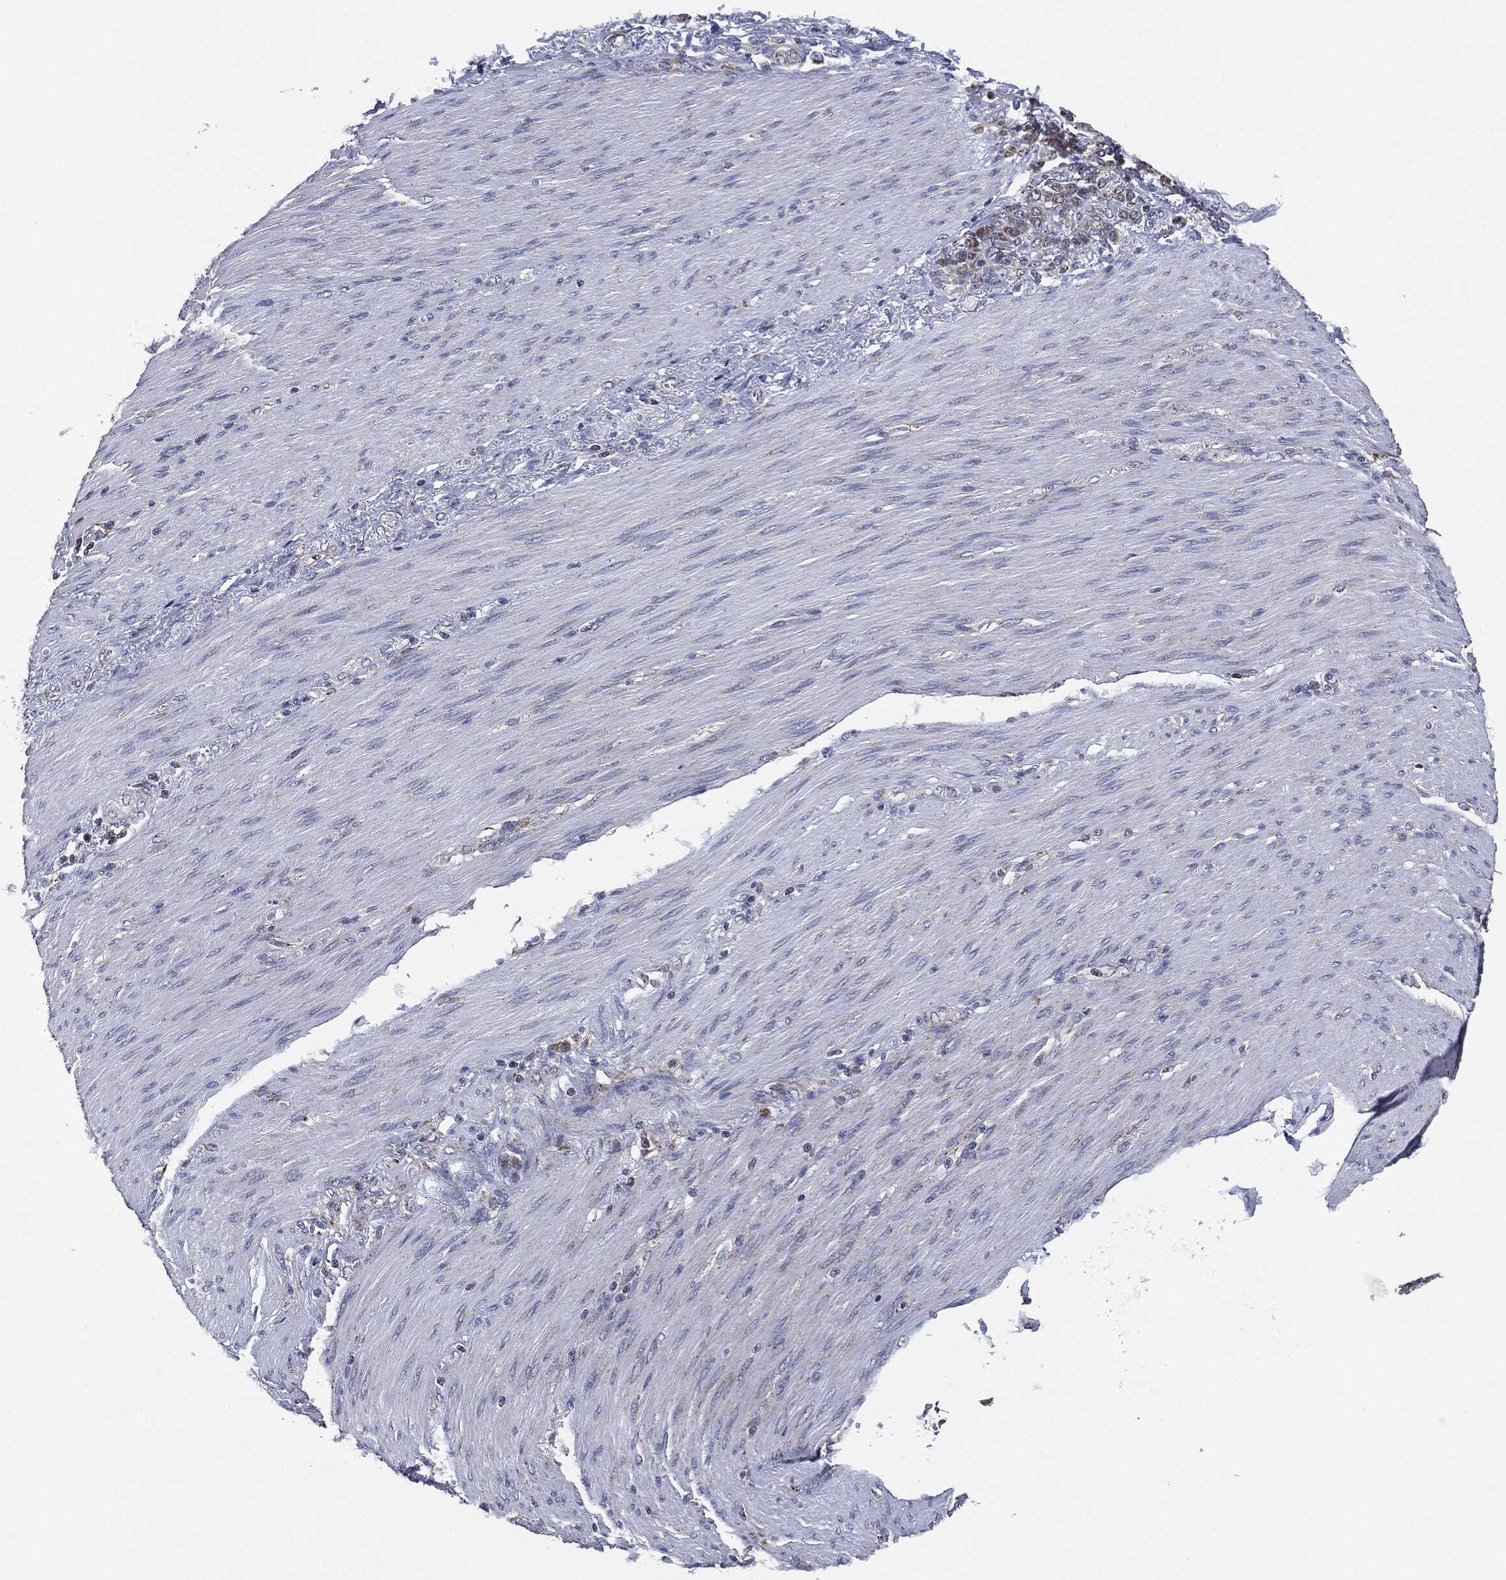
{"staining": {"intensity": "negative", "quantity": "none", "location": "none"}, "tissue": "stomach cancer", "cell_type": "Tumor cells", "image_type": "cancer", "snomed": [{"axis": "morphology", "description": "Normal tissue, NOS"}, {"axis": "morphology", "description": "Adenocarcinoma, NOS"}, {"axis": "topography", "description": "Stomach"}], "caption": "High magnification brightfield microscopy of stomach cancer (adenocarcinoma) stained with DAB (brown) and counterstained with hematoxylin (blue): tumor cells show no significant expression.", "gene": "NDUFV2", "patient": {"sex": "female", "age": 79}}